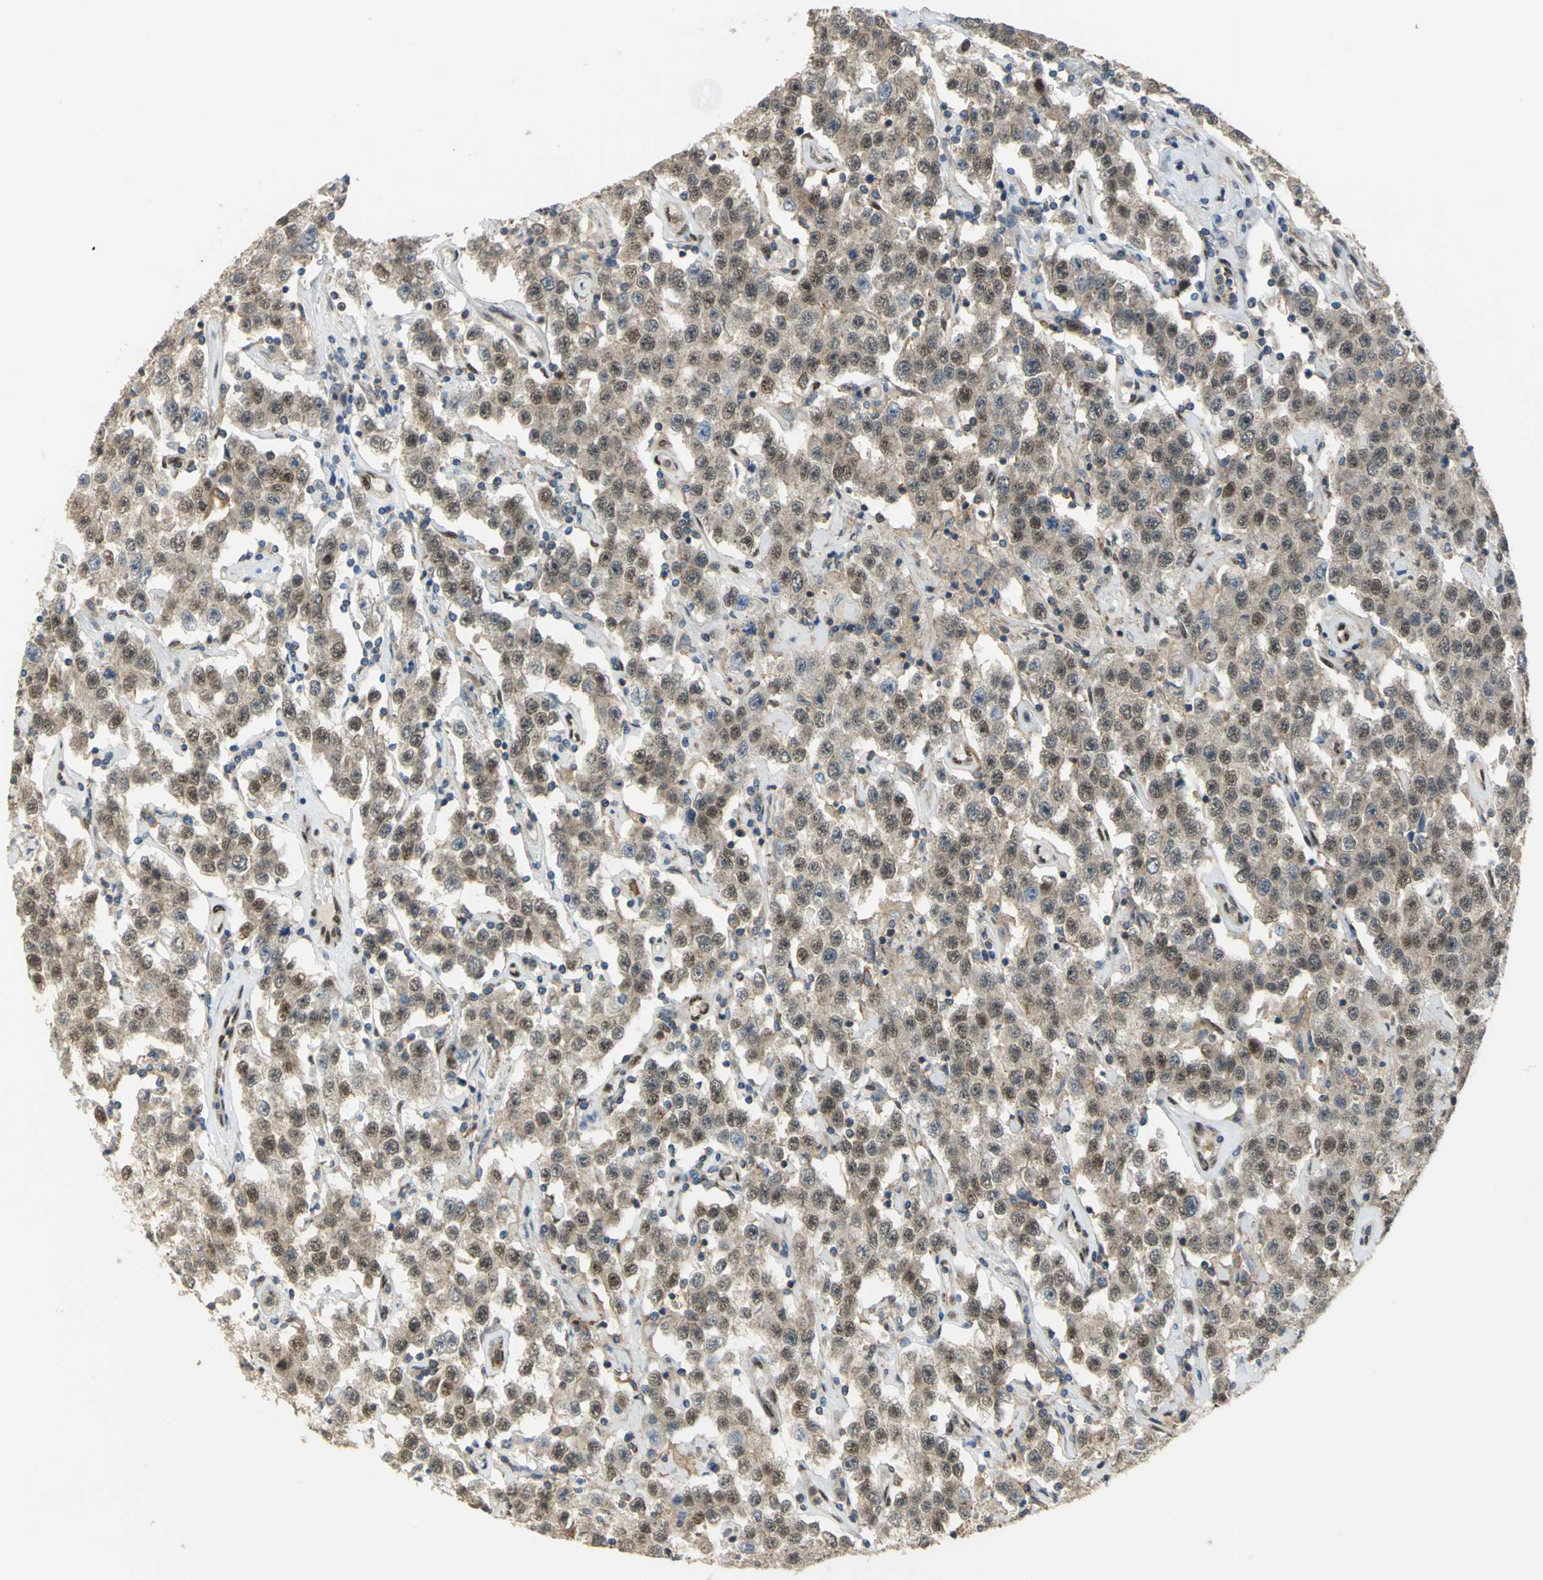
{"staining": {"intensity": "moderate", "quantity": ">75%", "location": "cytoplasmic/membranous,nuclear"}, "tissue": "testis cancer", "cell_type": "Tumor cells", "image_type": "cancer", "snomed": [{"axis": "morphology", "description": "Seminoma, NOS"}, {"axis": "topography", "description": "Testis"}], "caption": "DAB immunohistochemical staining of testis seminoma demonstrates moderate cytoplasmic/membranous and nuclear protein positivity in about >75% of tumor cells.", "gene": "RBFOX2", "patient": {"sex": "male", "age": 52}}